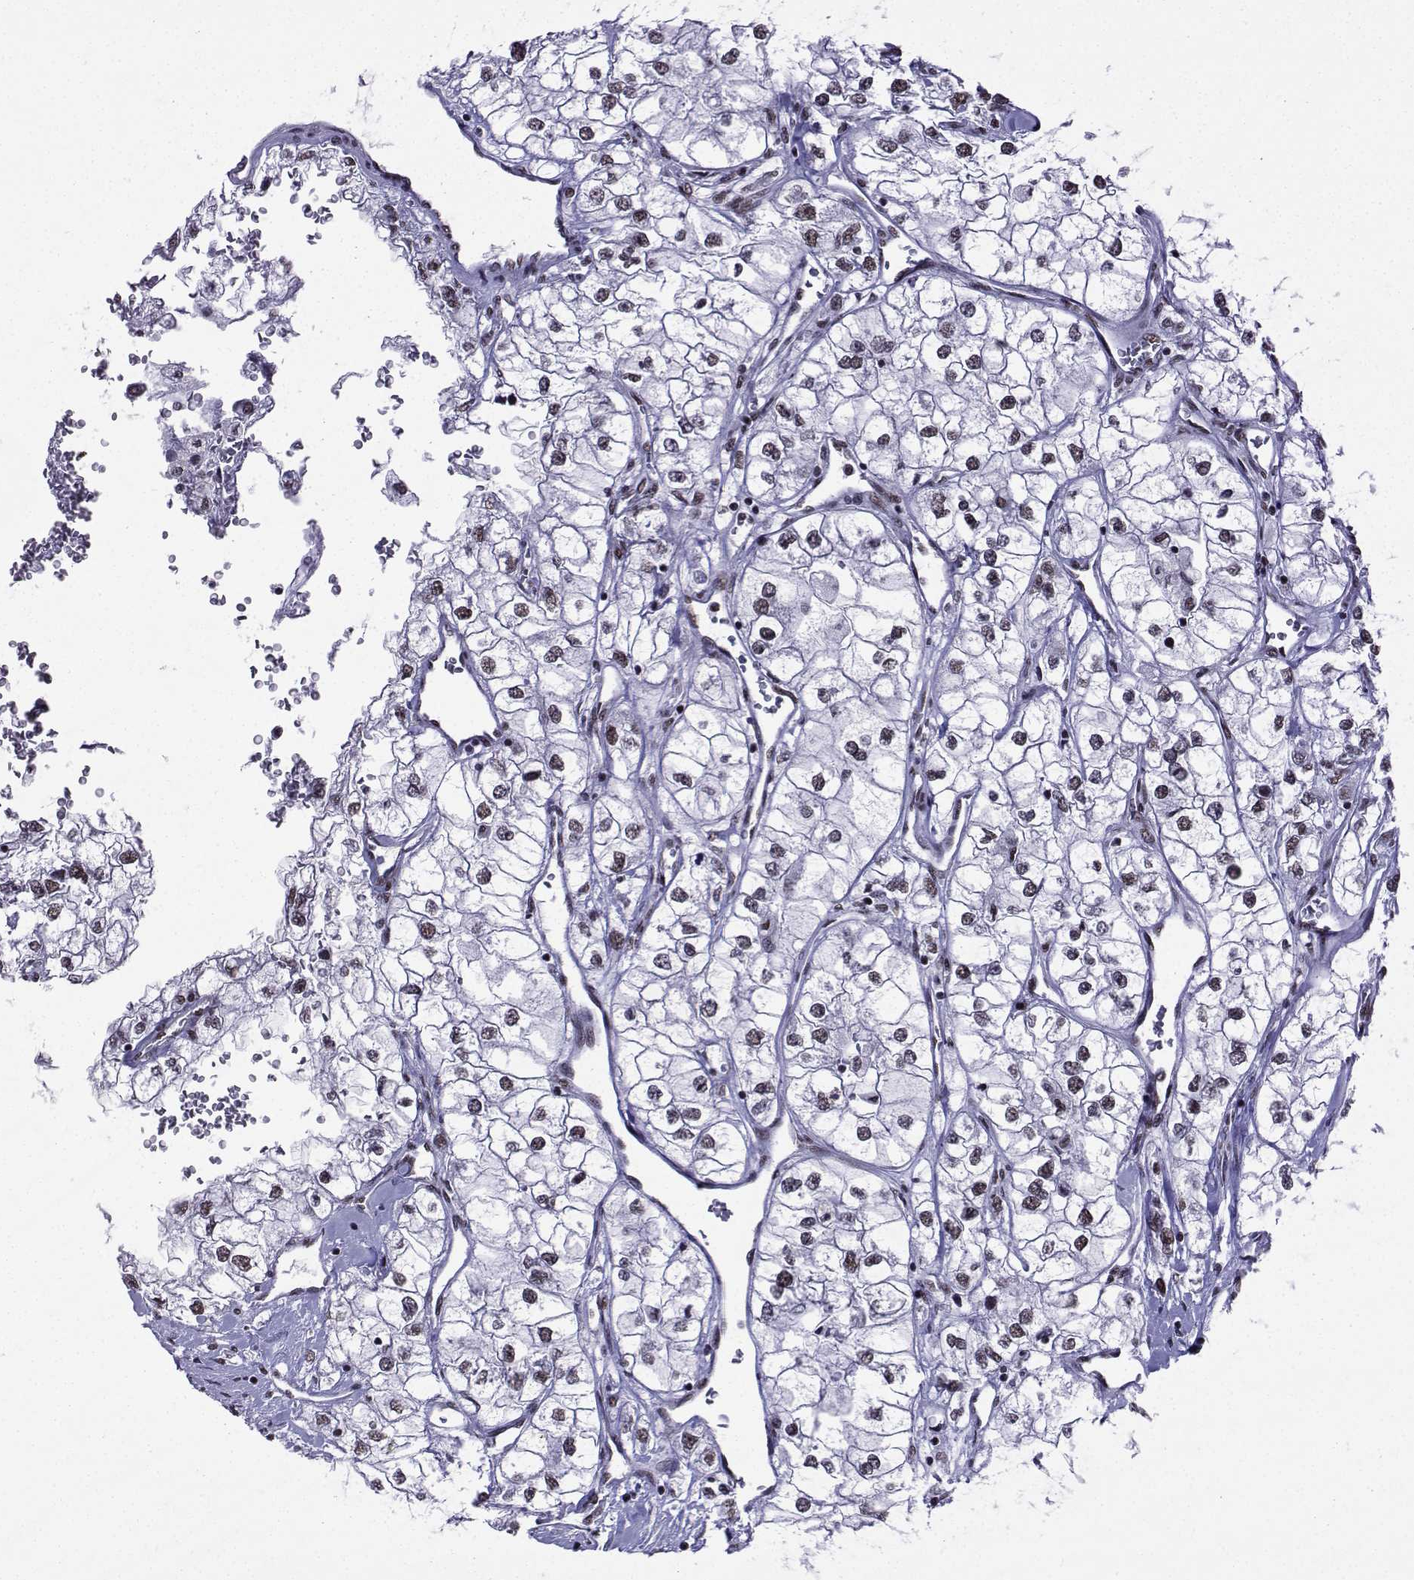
{"staining": {"intensity": "weak", "quantity": "<25%", "location": "nuclear"}, "tissue": "renal cancer", "cell_type": "Tumor cells", "image_type": "cancer", "snomed": [{"axis": "morphology", "description": "Adenocarcinoma, NOS"}, {"axis": "topography", "description": "Kidney"}], "caption": "A micrograph of human renal cancer (adenocarcinoma) is negative for staining in tumor cells.", "gene": "SNRPB2", "patient": {"sex": "male", "age": 59}}